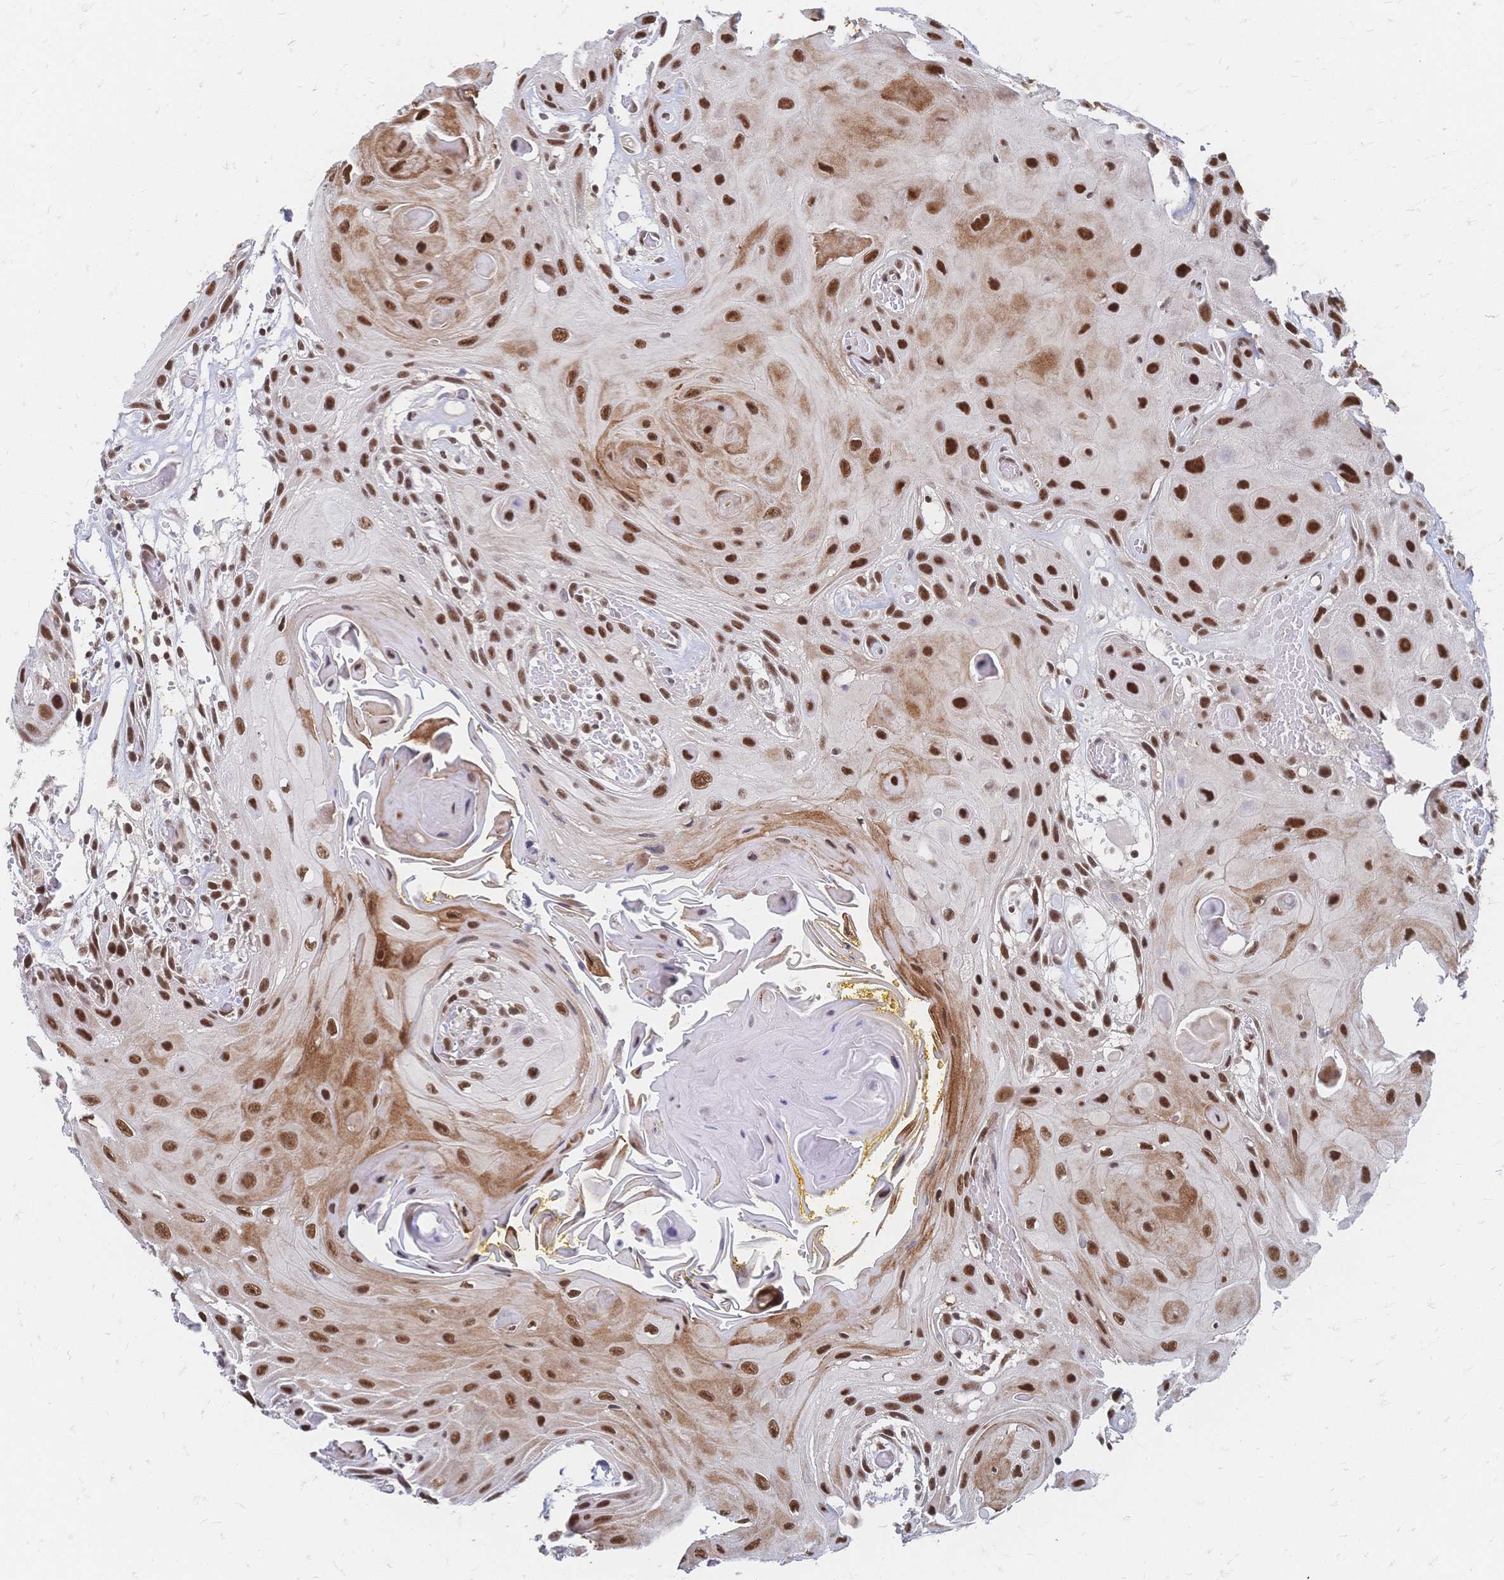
{"staining": {"intensity": "strong", "quantity": ">75%", "location": "nuclear"}, "tissue": "head and neck cancer", "cell_type": "Tumor cells", "image_type": "cancer", "snomed": [{"axis": "morphology", "description": "Squamous cell carcinoma, NOS"}, {"axis": "topography", "description": "Oral tissue"}, {"axis": "topography", "description": "Head-Neck"}], "caption": "Head and neck cancer (squamous cell carcinoma) stained with DAB (3,3'-diaminobenzidine) immunohistochemistry (IHC) exhibits high levels of strong nuclear staining in approximately >75% of tumor cells. Using DAB (3,3'-diaminobenzidine) (brown) and hematoxylin (blue) stains, captured at high magnification using brightfield microscopy.", "gene": "NELFA", "patient": {"sex": "male", "age": 49}}